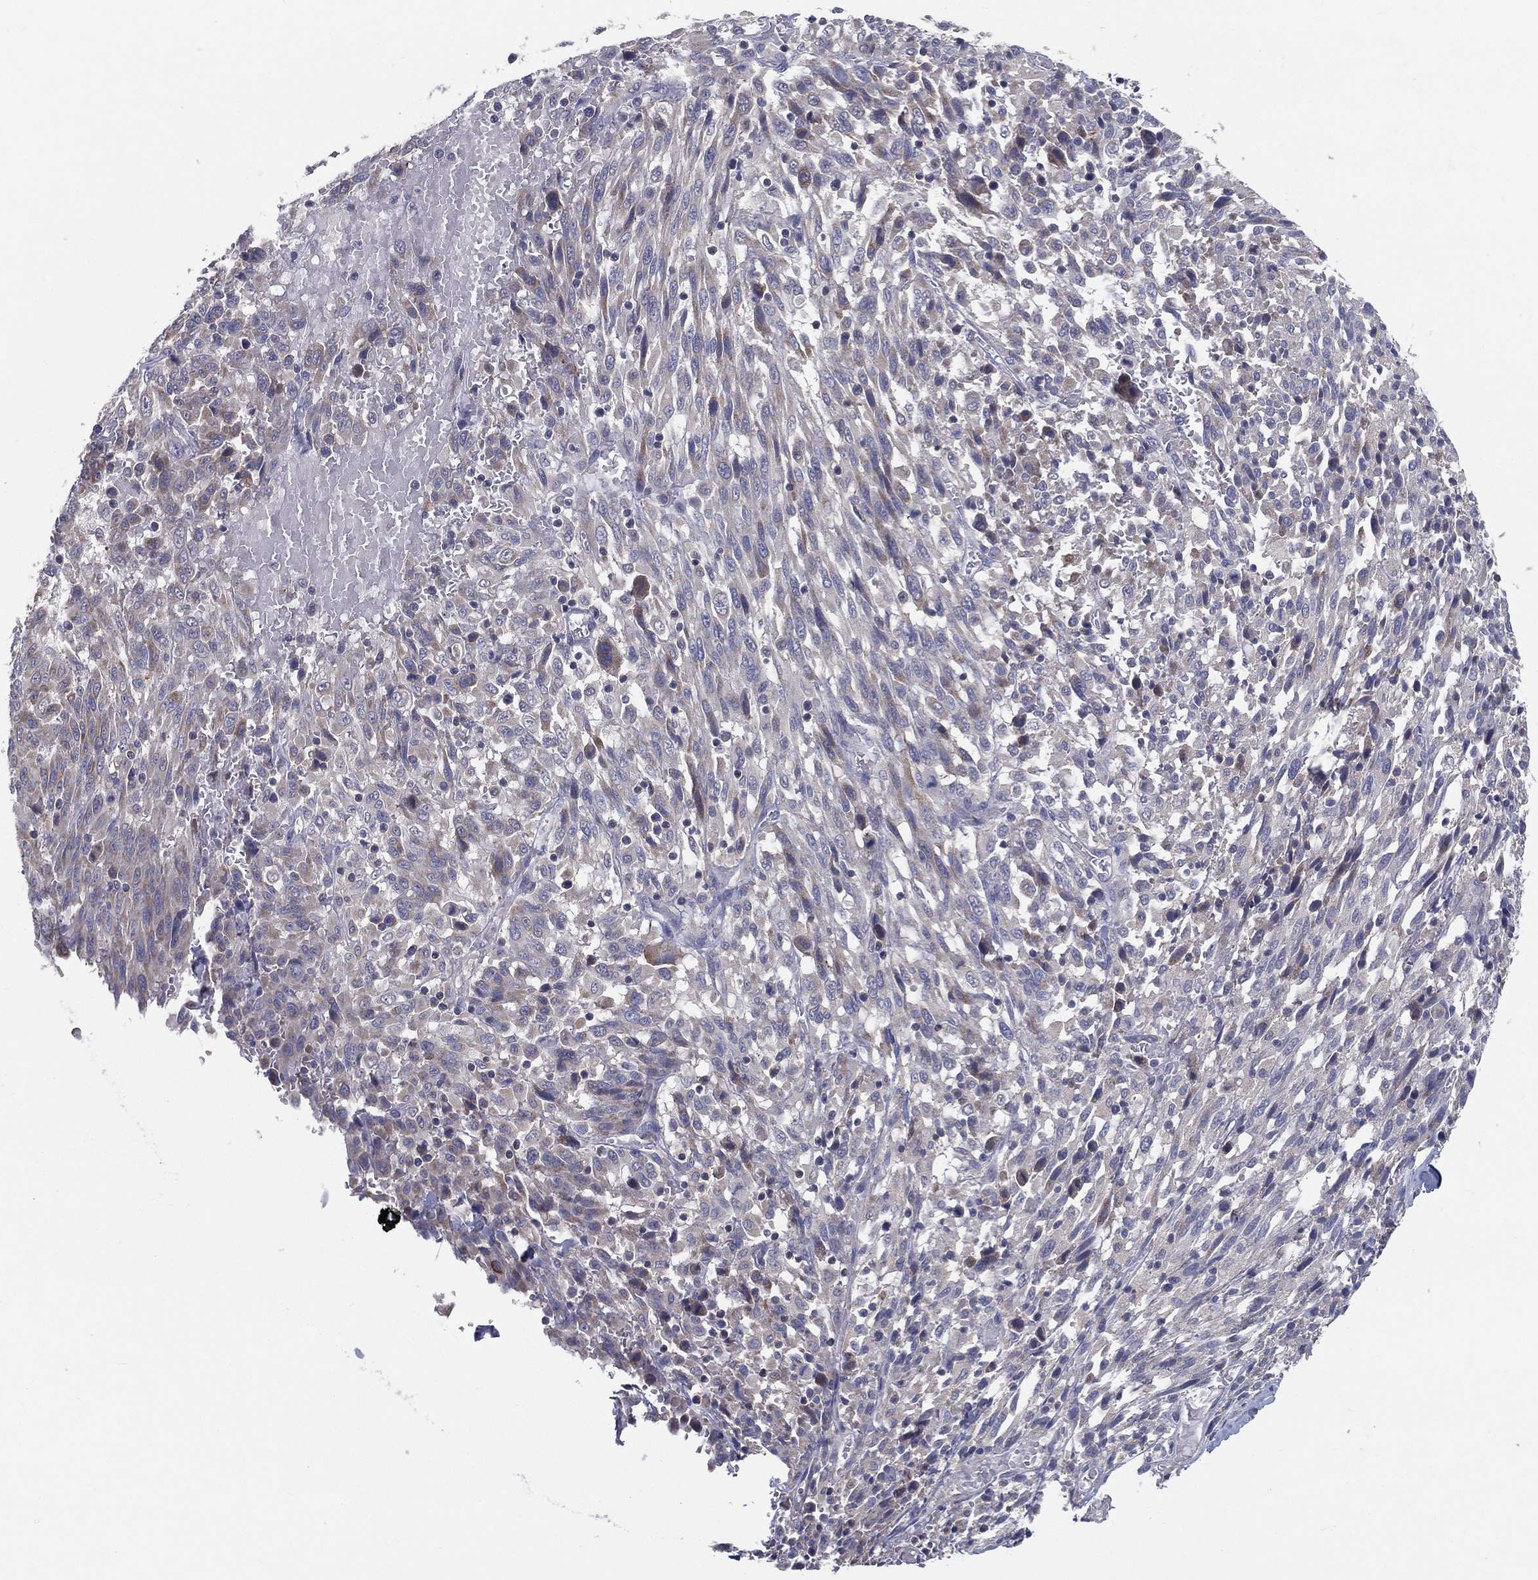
{"staining": {"intensity": "negative", "quantity": "none", "location": "none"}, "tissue": "melanoma", "cell_type": "Tumor cells", "image_type": "cancer", "snomed": [{"axis": "morphology", "description": "Malignant melanoma, NOS"}, {"axis": "topography", "description": "Skin"}], "caption": "There is no significant positivity in tumor cells of melanoma.", "gene": "PCSK1", "patient": {"sex": "female", "age": 91}}